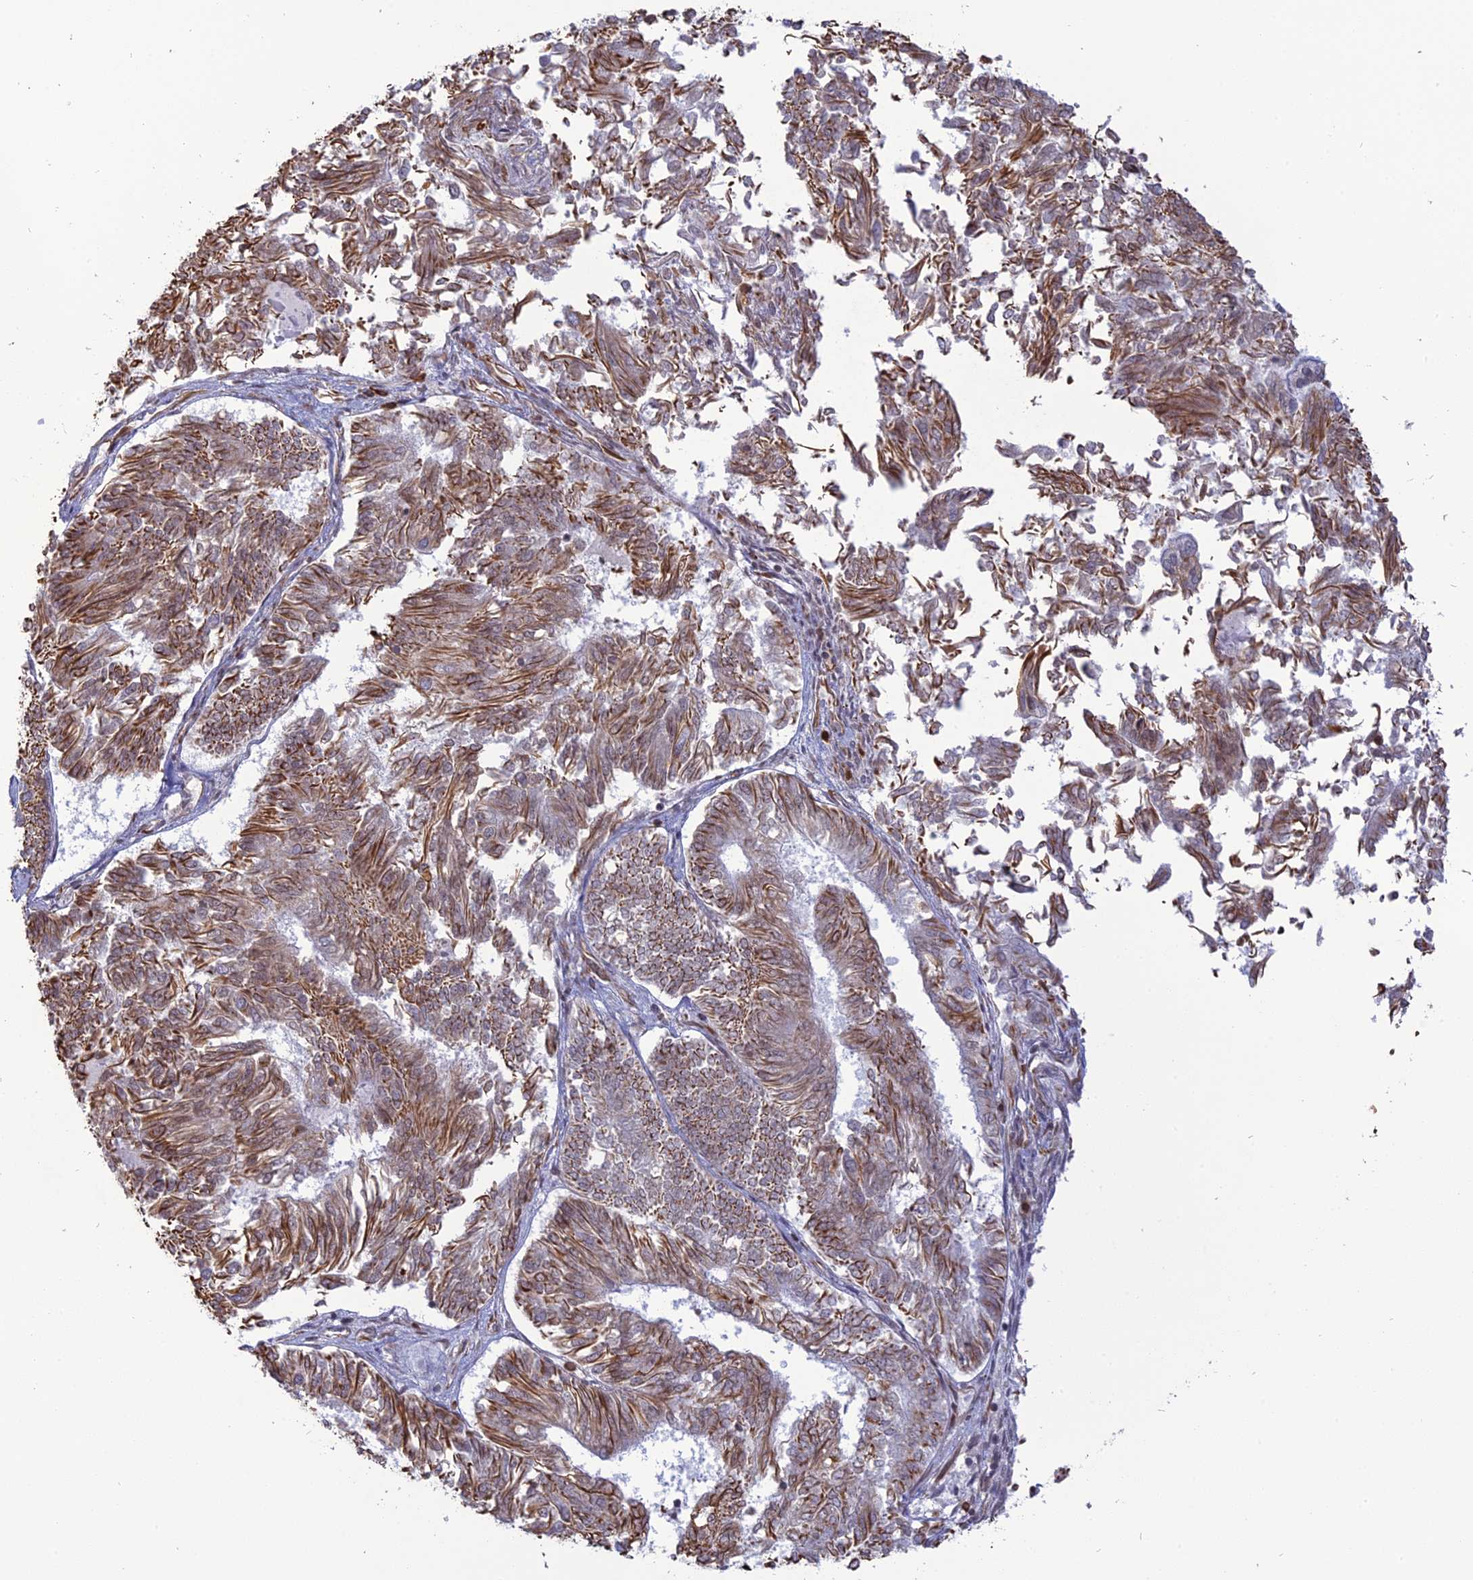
{"staining": {"intensity": "moderate", "quantity": "25%-75%", "location": "cytoplasmic/membranous"}, "tissue": "endometrial cancer", "cell_type": "Tumor cells", "image_type": "cancer", "snomed": [{"axis": "morphology", "description": "Adenocarcinoma, NOS"}, {"axis": "topography", "description": "Endometrium"}], "caption": "The immunohistochemical stain labels moderate cytoplasmic/membranous expression in tumor cells of endometrial adenocarcinoma tissue.", "gene": "APOBR", "patient": {"sex": "female", "age": 58}}